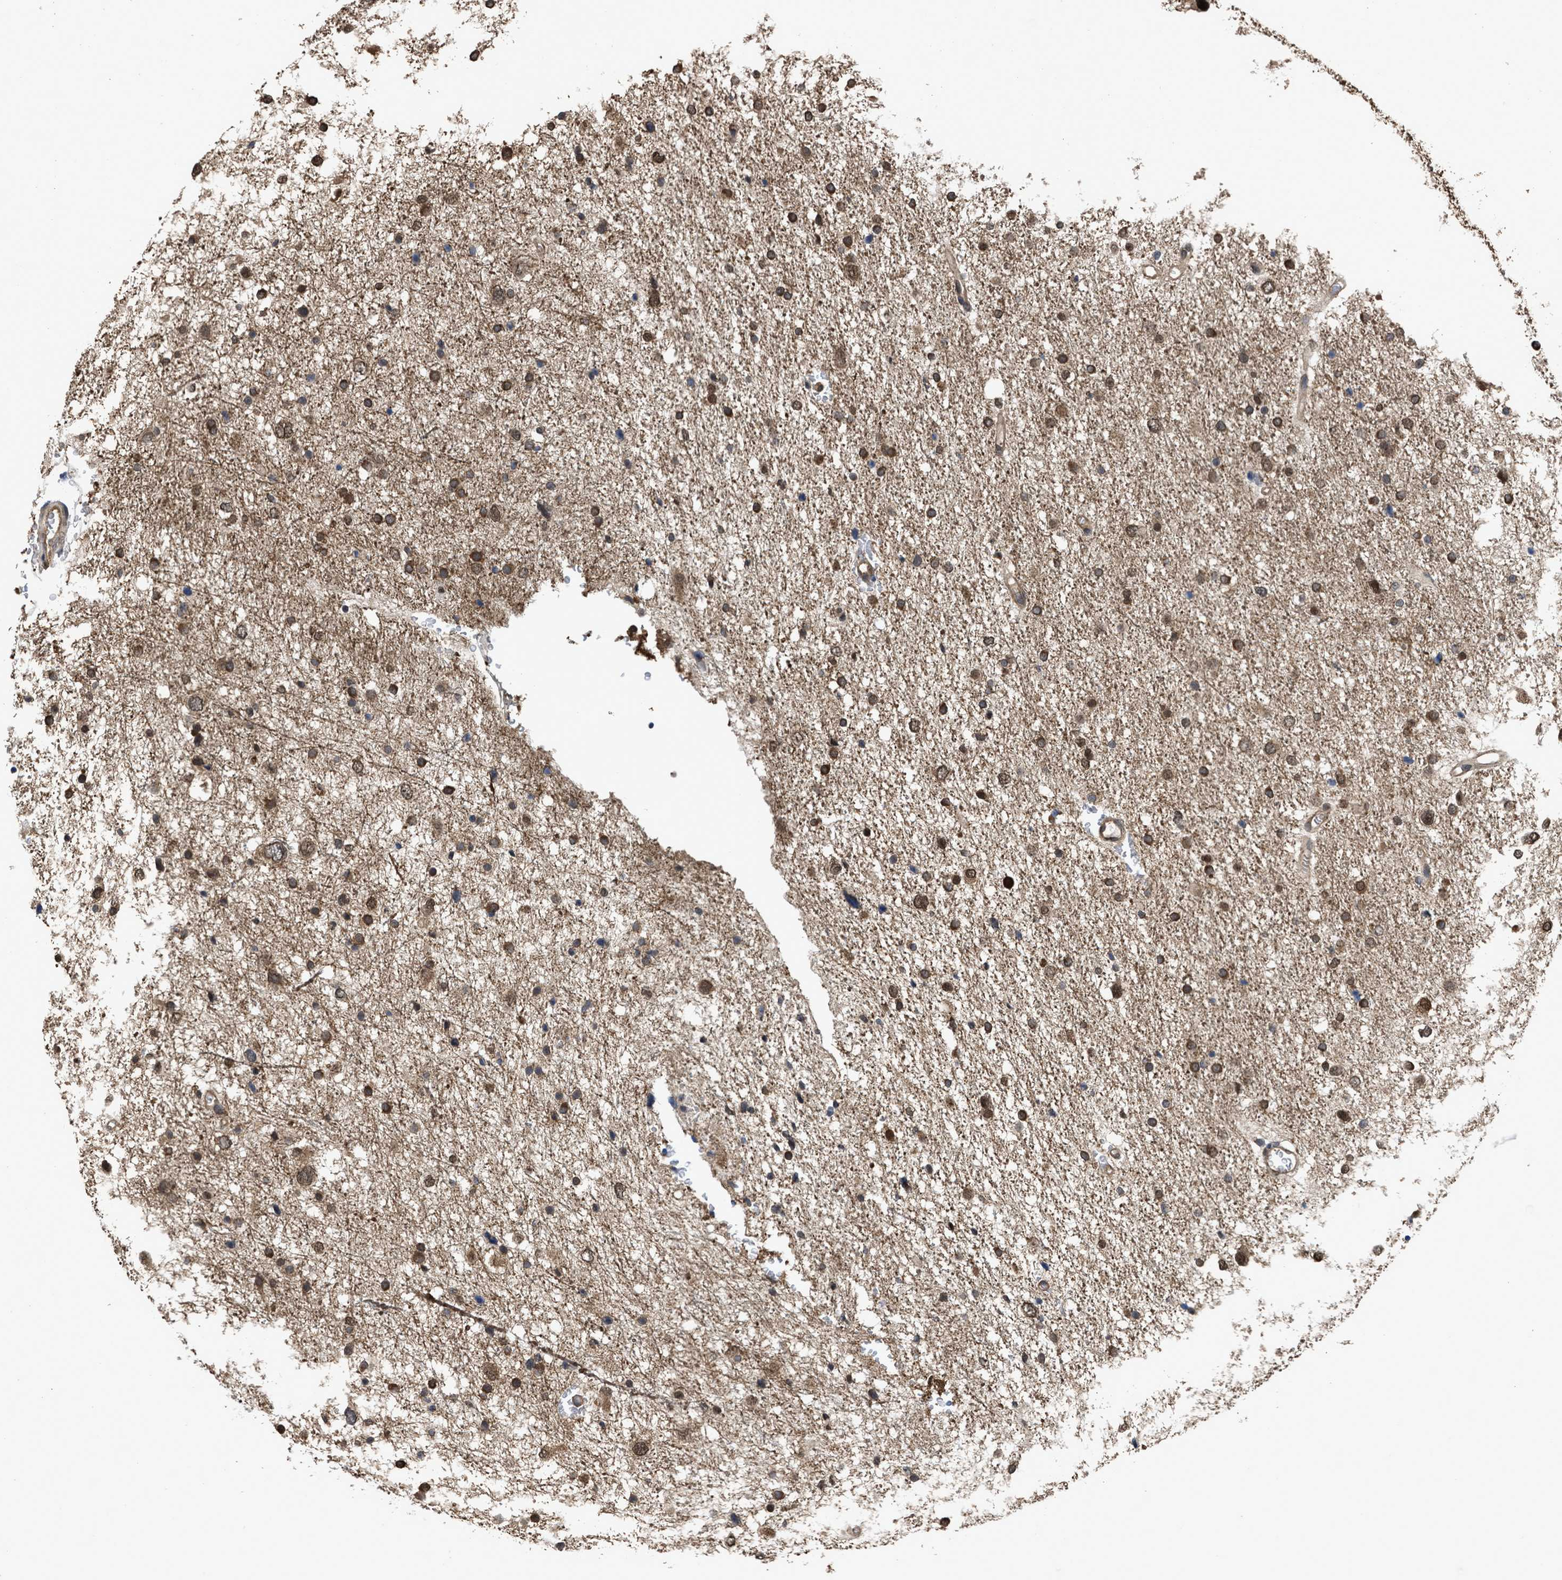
{"staining": {"intensity": "strong", "quantity": ">75%", "location": "cytoplasmic/membranous,nuclear"}, "tissue": "glioma", "cell_type": "Tumor cells", "image_type": "cancer", "snomed": [{"axis": "morphology", "description": "Glioma, malignant, Low grade"}, {"axis": "topography", "description": "Brain"}], "caption": "This is a micrograph of immunohistochemistry staining of glioma, which shows strong positivity in the cytoplasmic/membranous and nuclear of tumor cells.", "gene": "YWHAG", "patient": {"sex": "female", "age": 37}}